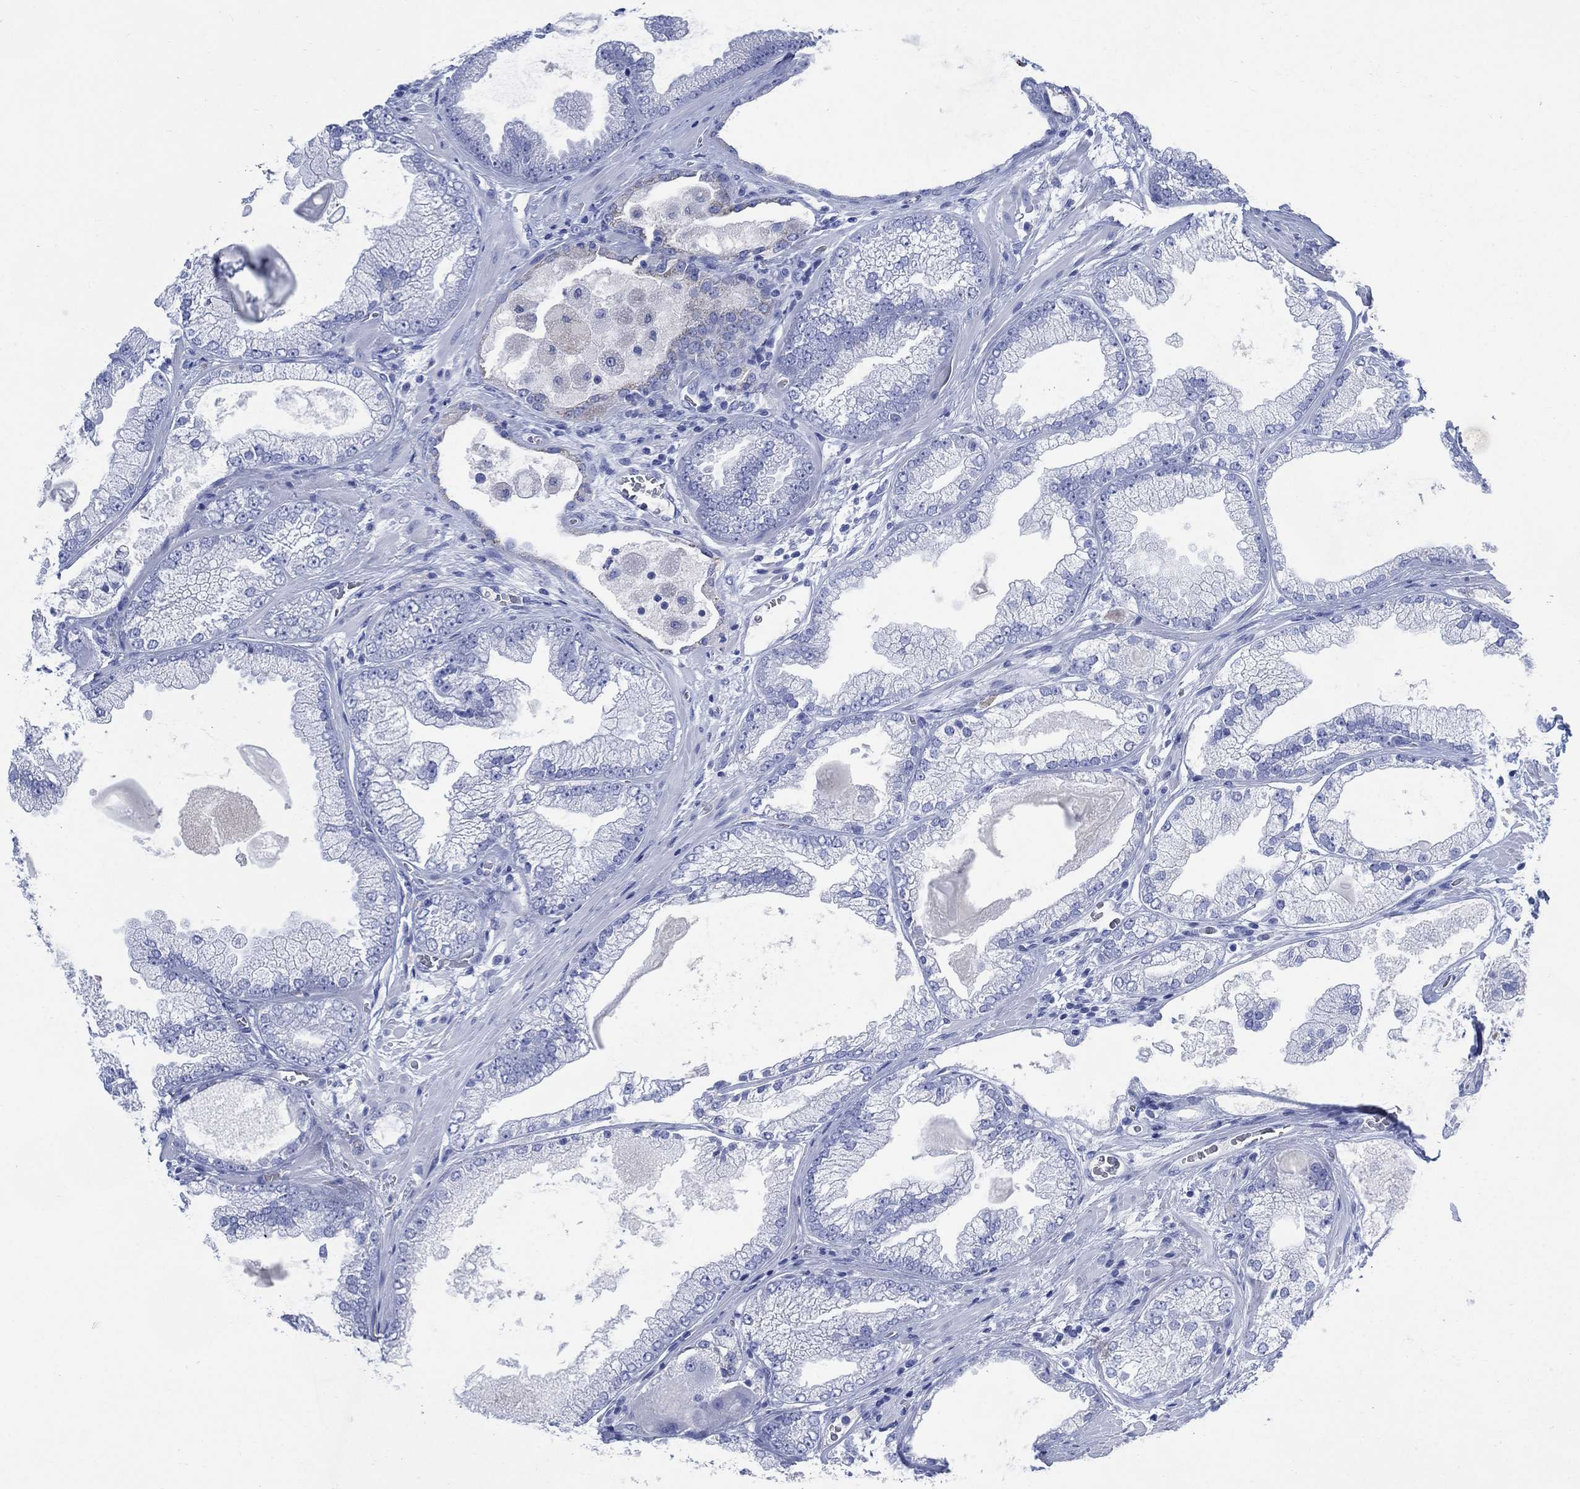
{"staining": {"intensity": "negative", "quantity": "none", "location": "none"}, "tissue": "prostate cancer", "cell_type": "Tumor cells", "image_type": "cancer", "snomed": [{"axis": "morphology", "description": "Adenocarcinoma, Low grade"}, {"axis": "topography", "description": "Prostate"}], "caption": "This is an immunohistochemistry (IHC) image of prostate adenocarcinoma (low-grade). There is no expression in tumor cells.", "gene": "SIGLECL1", "patient": {"sex": "male", "age": 57}}